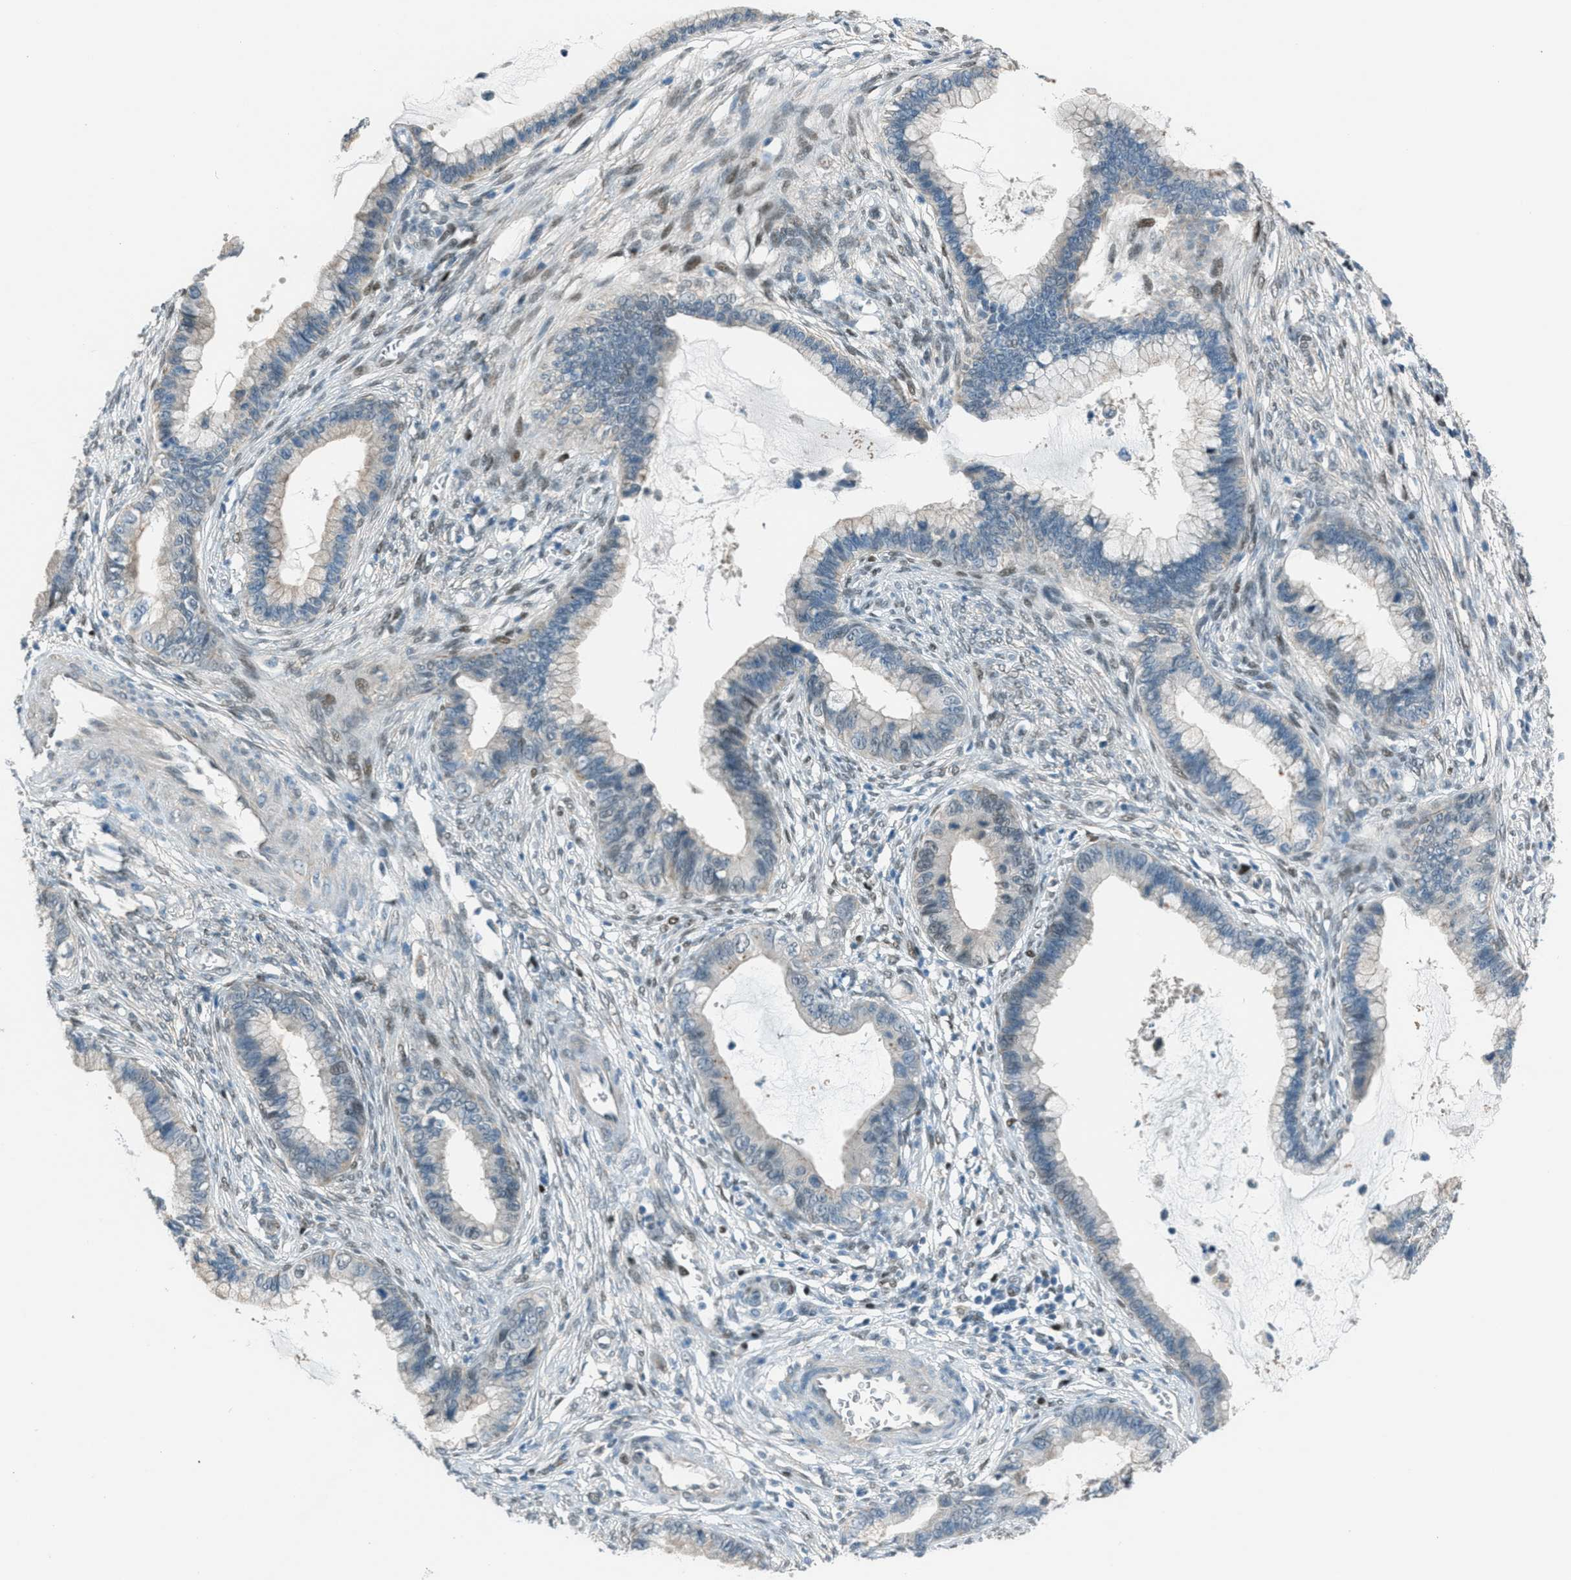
{"staining": {"intensity": "negative", "quantity": "none", "location": "none"}, "tissue": "cervical cancer", "cell_type": "Tumor cells", "image_type": "cancer", "snomed": [{"axis": "morphology", "description": "Adenocarcinoma, NOS"}, {"axis": "topography", "description": "Cervix"}], "caption": "Micrograph shows no protein expression in tumor cells of adenocarcinoma (cervical) tissue.", "gene": "TCF3", "patient": {"sex": "female", "age": 44}}